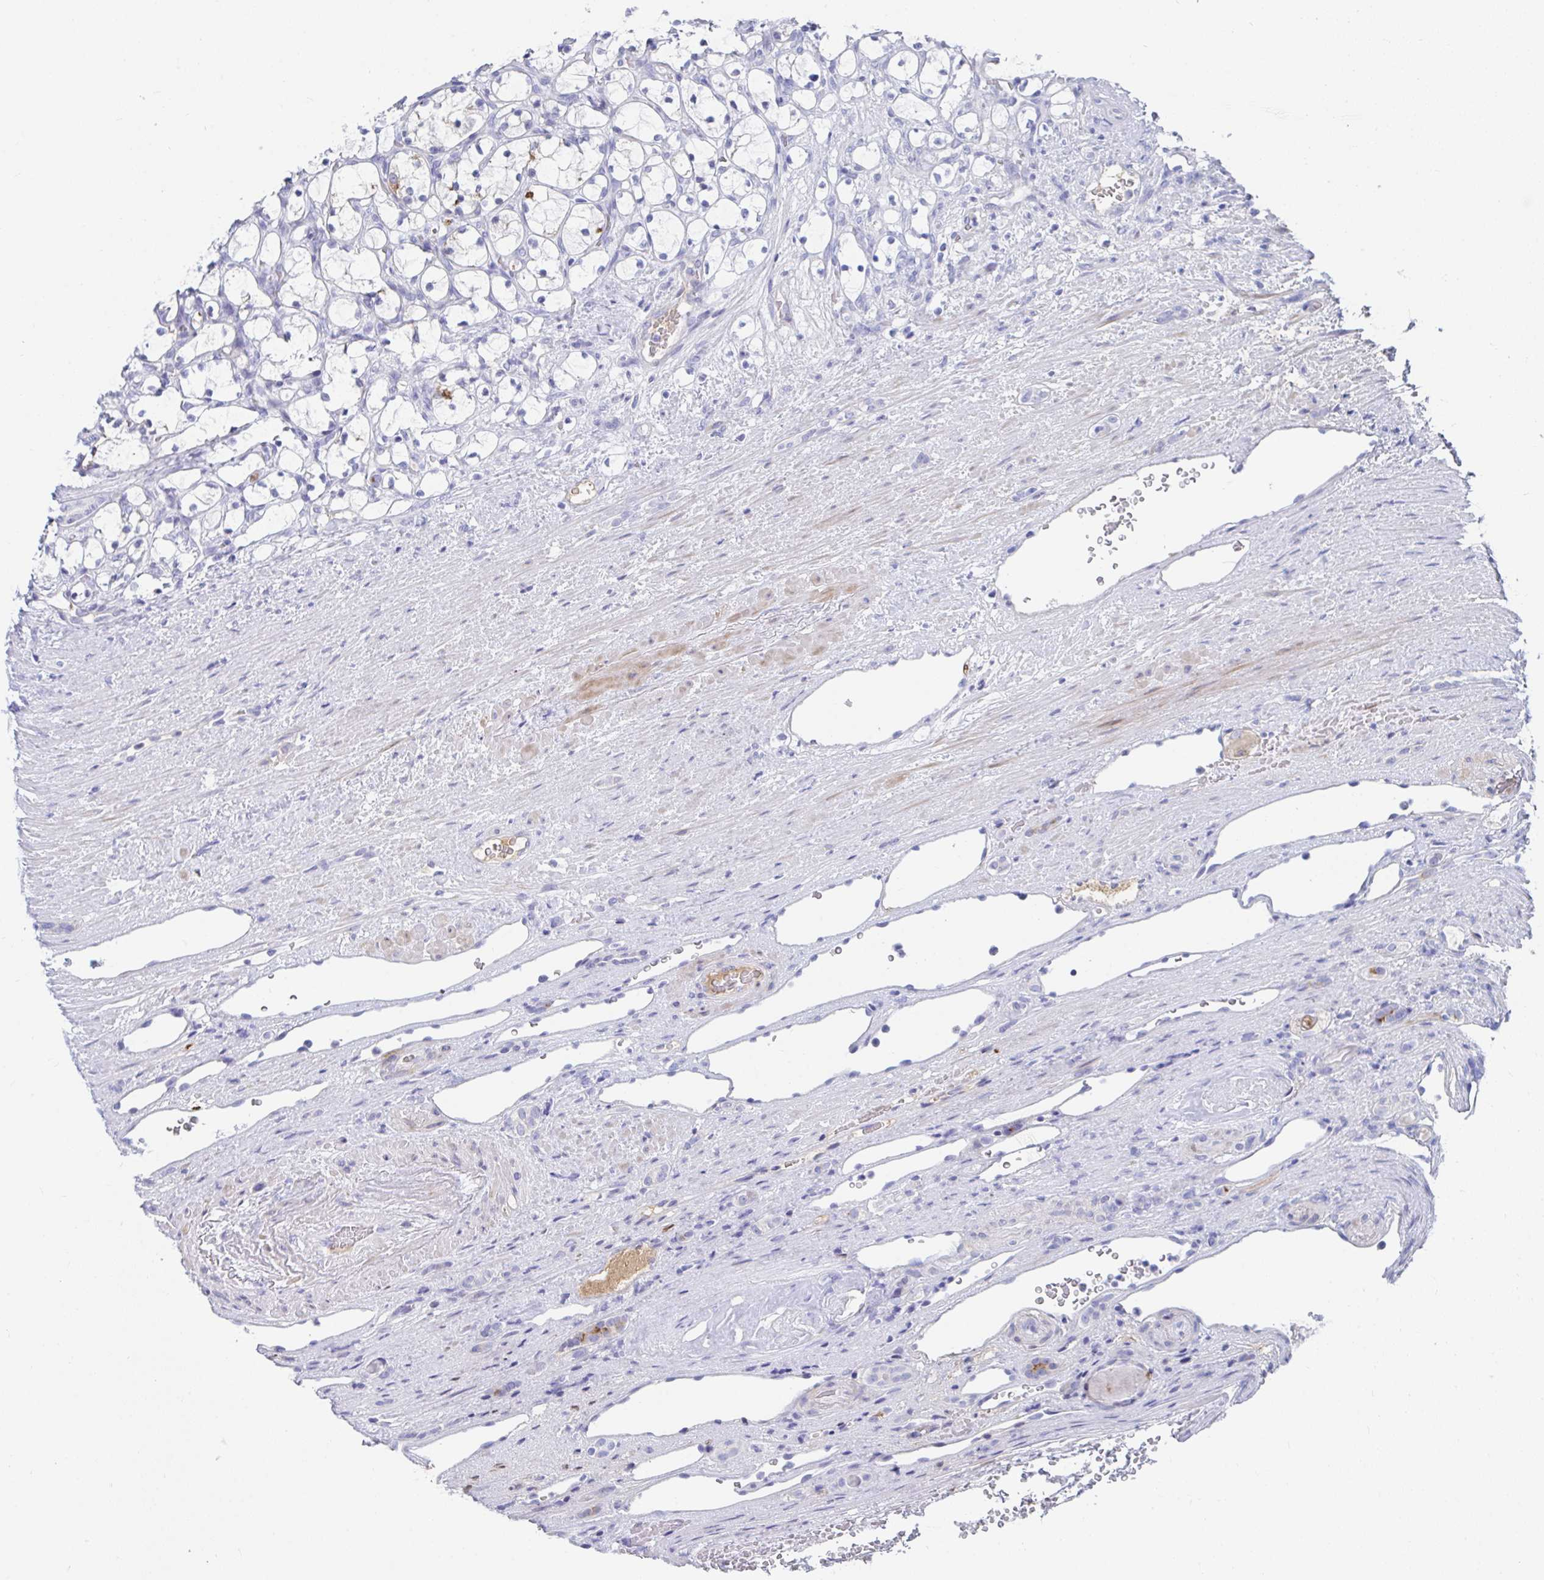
{"staining": {"intensity": "negative", "quantity": "none", "location": "none"}, "tissue": "renal cancer", "cell_type": "Tumor cells", "image_type": "cancer", "snomed": [{"axis": "morphology", "description": "Adenocarcinoma, NOS"}, {"axis": "topography", "description": "Kidney"}], "caption": "DAB immunohistochemical staining of human renal cancer exhibits no significant staining in tumor cells.", "gene": "TNFAIP6", "patient": {"sex": "female", "age": 69}}